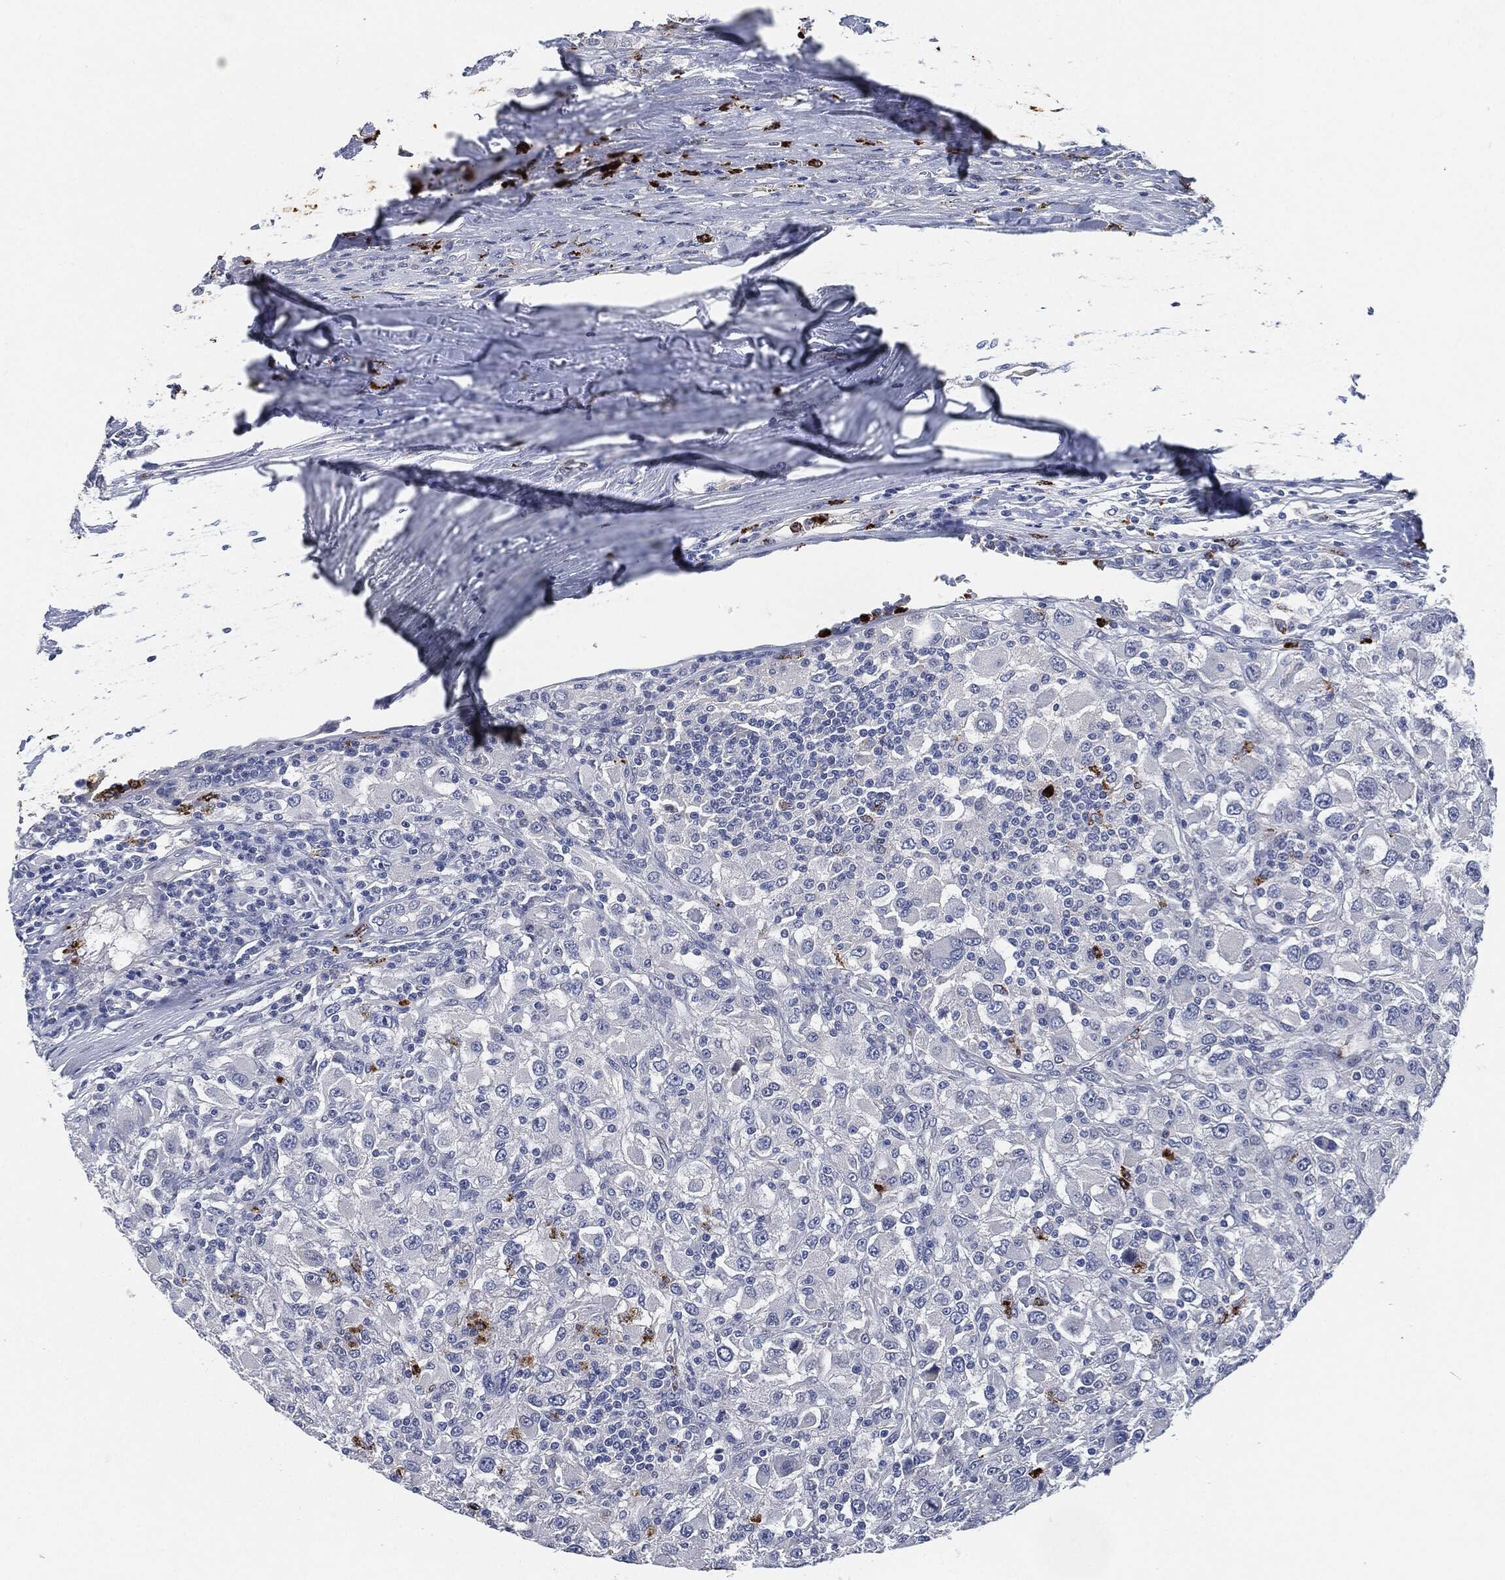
{"staining": {"intensity": "negative", "quantity": "none", "location": "none"}, "tissue": "renal cancer", "cell_type": "Tumor cells", "image_type": "cancer", "snomed": [{"axis": "morphology", "description": "Adenocarcinoma, NOS"}, {"axis": "topography", "description": "Kidney"}], "caption": "A photomicrograph of renal cancer stained for a protein shows no brown staining in tumor cells. (DAB immunohistochemistry (IHC) visualized using brightfield microscopy, high magnification).", "gene": "MPO", "patient": {"sex": "female", "age": 67}}